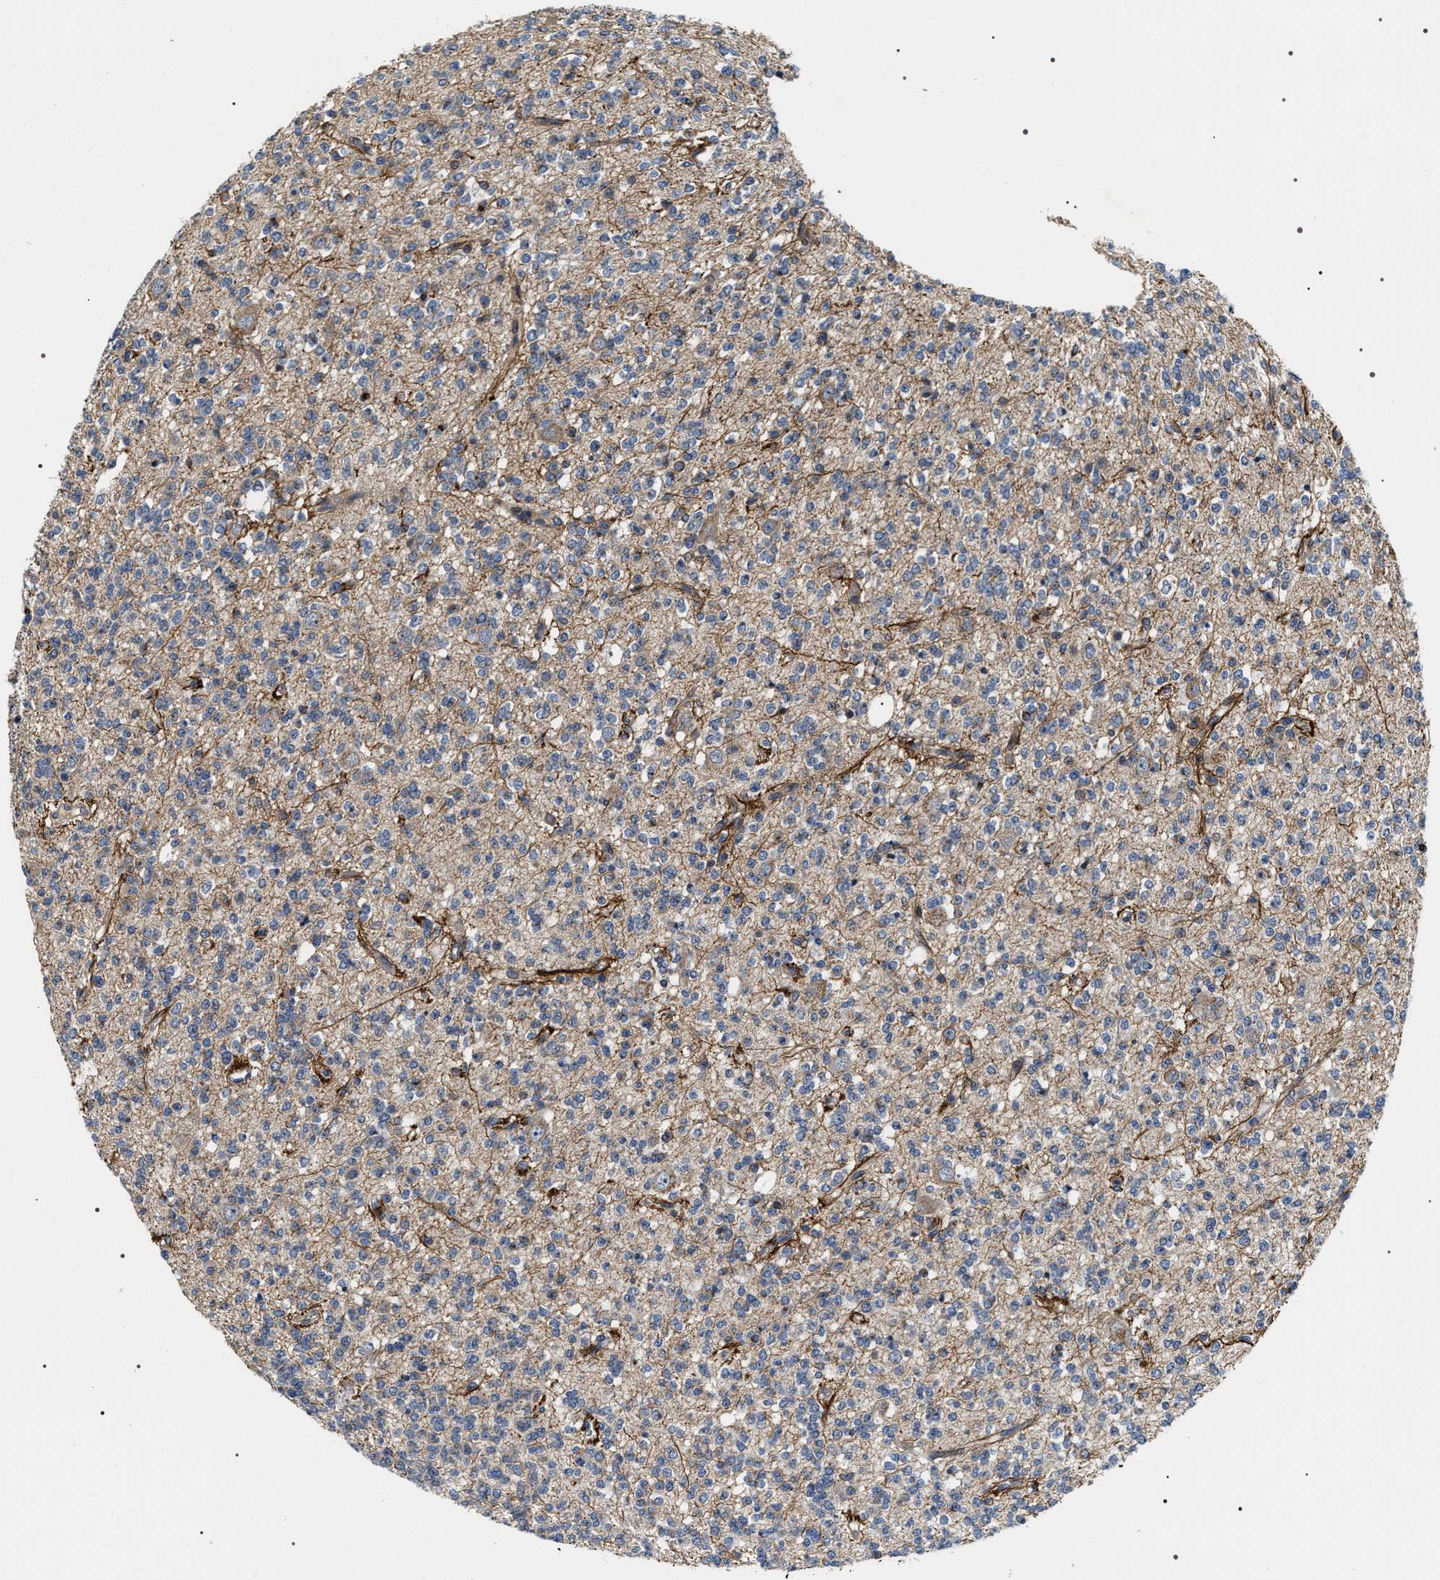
{"staining": {"intensity": "negative", "quantity": "none", "location": "none"}, "tissue": "glioma", "cell_type": "Tumor cells", "image_type": "cancer", "snomed": [{"axis": "morphology", "description": "Glioma, malignant, High grade"}, {"axis": "topography", "description": "Brain"}], "caption": "IHC photomicrograph of human glioma stained for a protein (brown), which exhibits no expression in tumor cells. The staining is performed using DAB (3,3'-diaminobenzidine) brown chromogen with nuclei counter-stained in using hematoxylin.", "gene": "IFT81", "patient": {"sex": "male", "age": 56}}